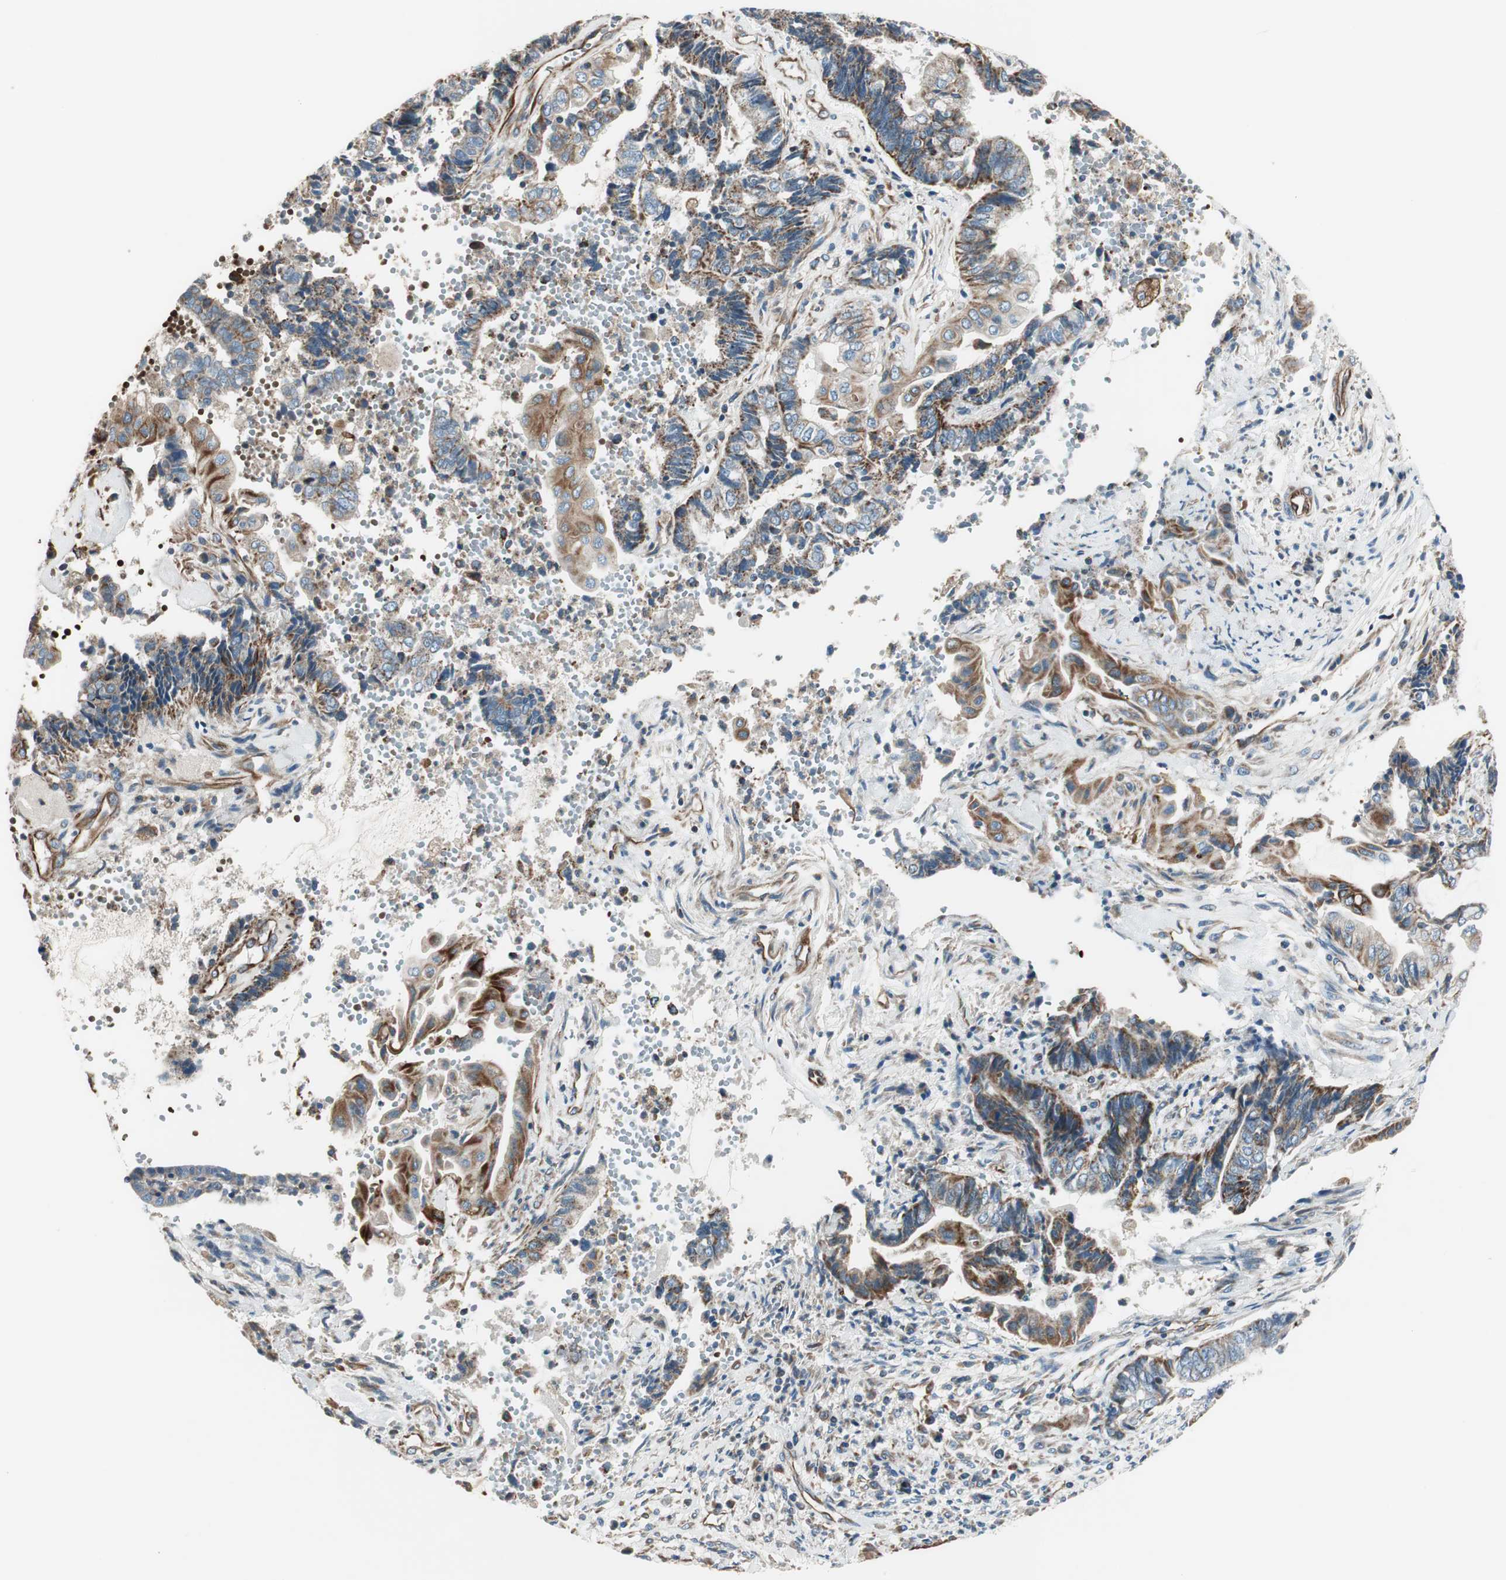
{"staining": {"intensity": "weak", "quantity": "25%-75%", "location": "cytoplasmic/membranous"}, "tissue": "endometrial cancer", "cell_type": "Tumor cells", "image_type": "cancer", "snomed": [{"axis": "morphology", "description": "Adenocarcinoma, NOS"}, {"axis": "topography", "description": "Uterus"}, {"axis": "topography", "description": "Endometrium"}], "caption": "IHC (DAB (3,3'-diaminobenzidine)) staining of human endometrial cancer (adenocarcinoma) reveals weak cytoplasmic/membranous protein staining in approximately 25%-75% of tumor cells.", "gene": "SRCIN1", "patient": {"sex": "female", "age": 70}}